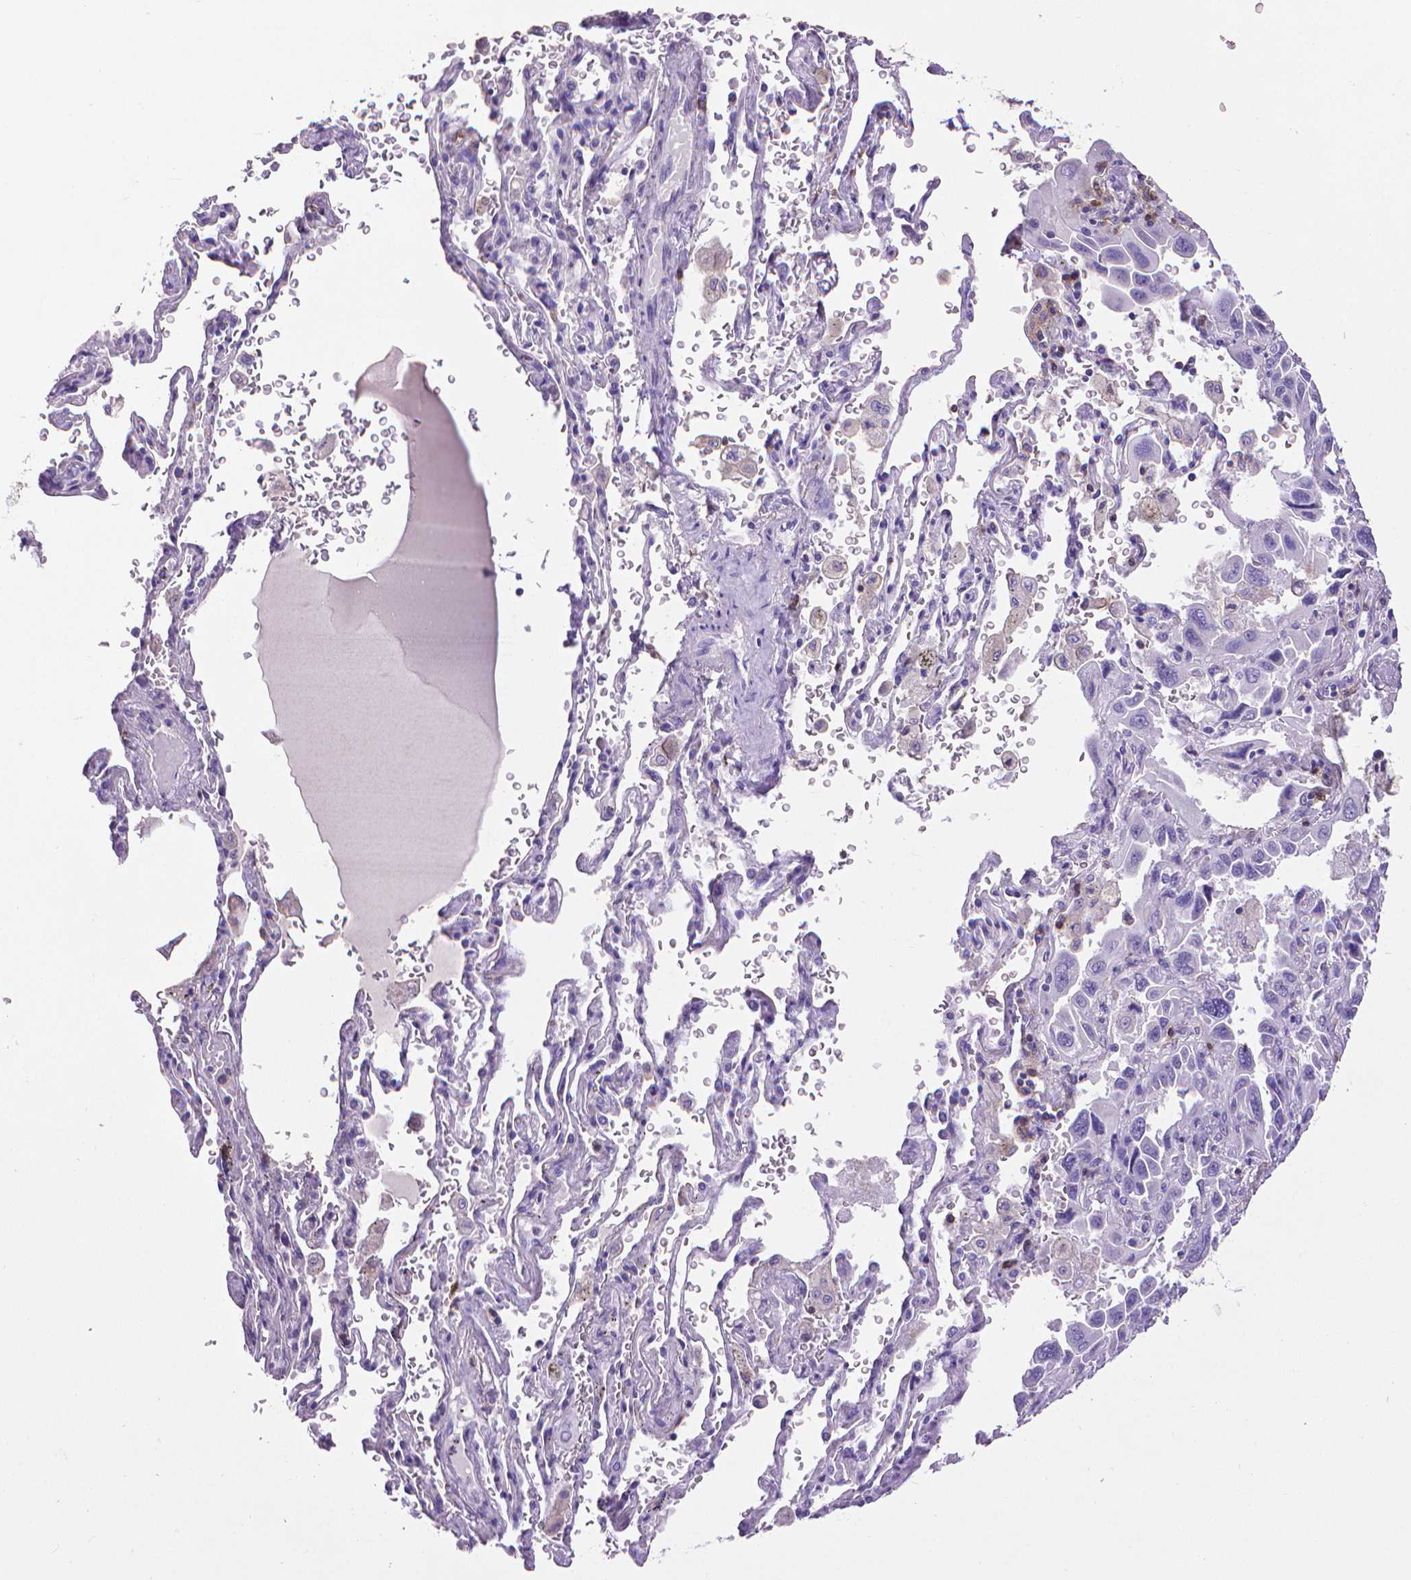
{"staining": {"intensity": "negative", "quantity": "none", "location": "none"}, "tissue": "lung cancer", "cell_type": "Tumor cells", "image_type": "cancer", "snomed": [{"axis": "morphology", "description": "Adenocarcinoma, NOS"}, {"axis": "topography", "description": "Lung"}], "caption": "High power microscopy image of an IHC histopathology image of adenocarcinoma (lung), revealing no significant staining in tumor cells.", "gene": "CD4", "patient": {"sex": "male", "age": 64}}